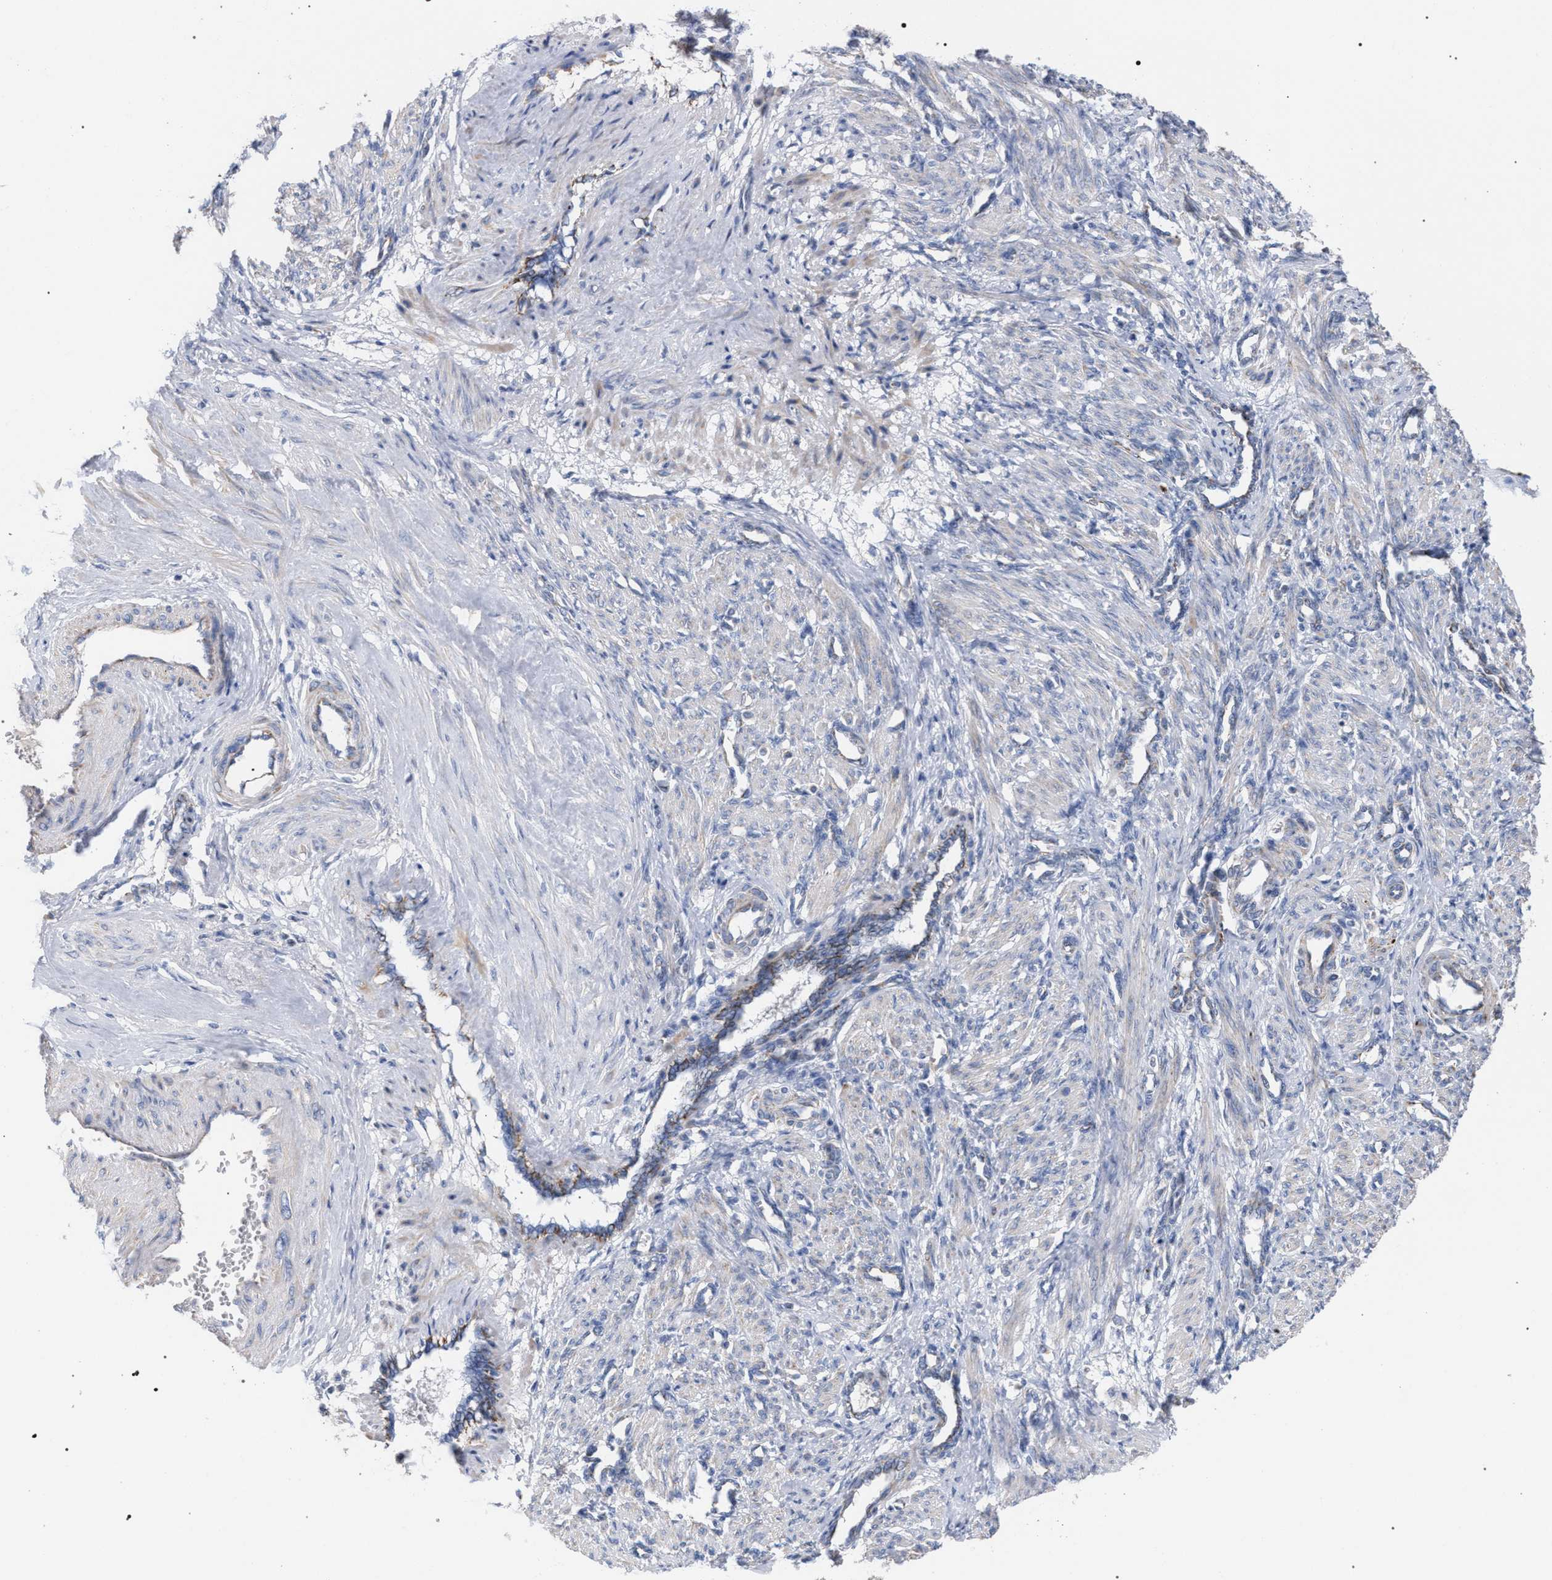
{"staining": {"intensity": "weak", "quantity": "25%-75%", "location": "cytoplasmic/membranous"}, "tissue": "smooth muscle", "cell_type": "Smooth muscle cells", "image_type": "normal", "snomed": [{"axis": "morphology", "description": "Normal tissue, NOS"}, {"axis": "topography", "description": "Endometrium"}], "caption": "Immunohistochemical staining of unremarkable human smooth muscle displays weak cytoplasmic/membranous protein expression in approximately 25%-75% of smooth muscle cells. (DAB (3,3'-diaminobenzidine) IHC, brown staining for protein, blue staining for nuclei).", "gene": "ECI2", "patient": {"sex": "female", "age": 33}}